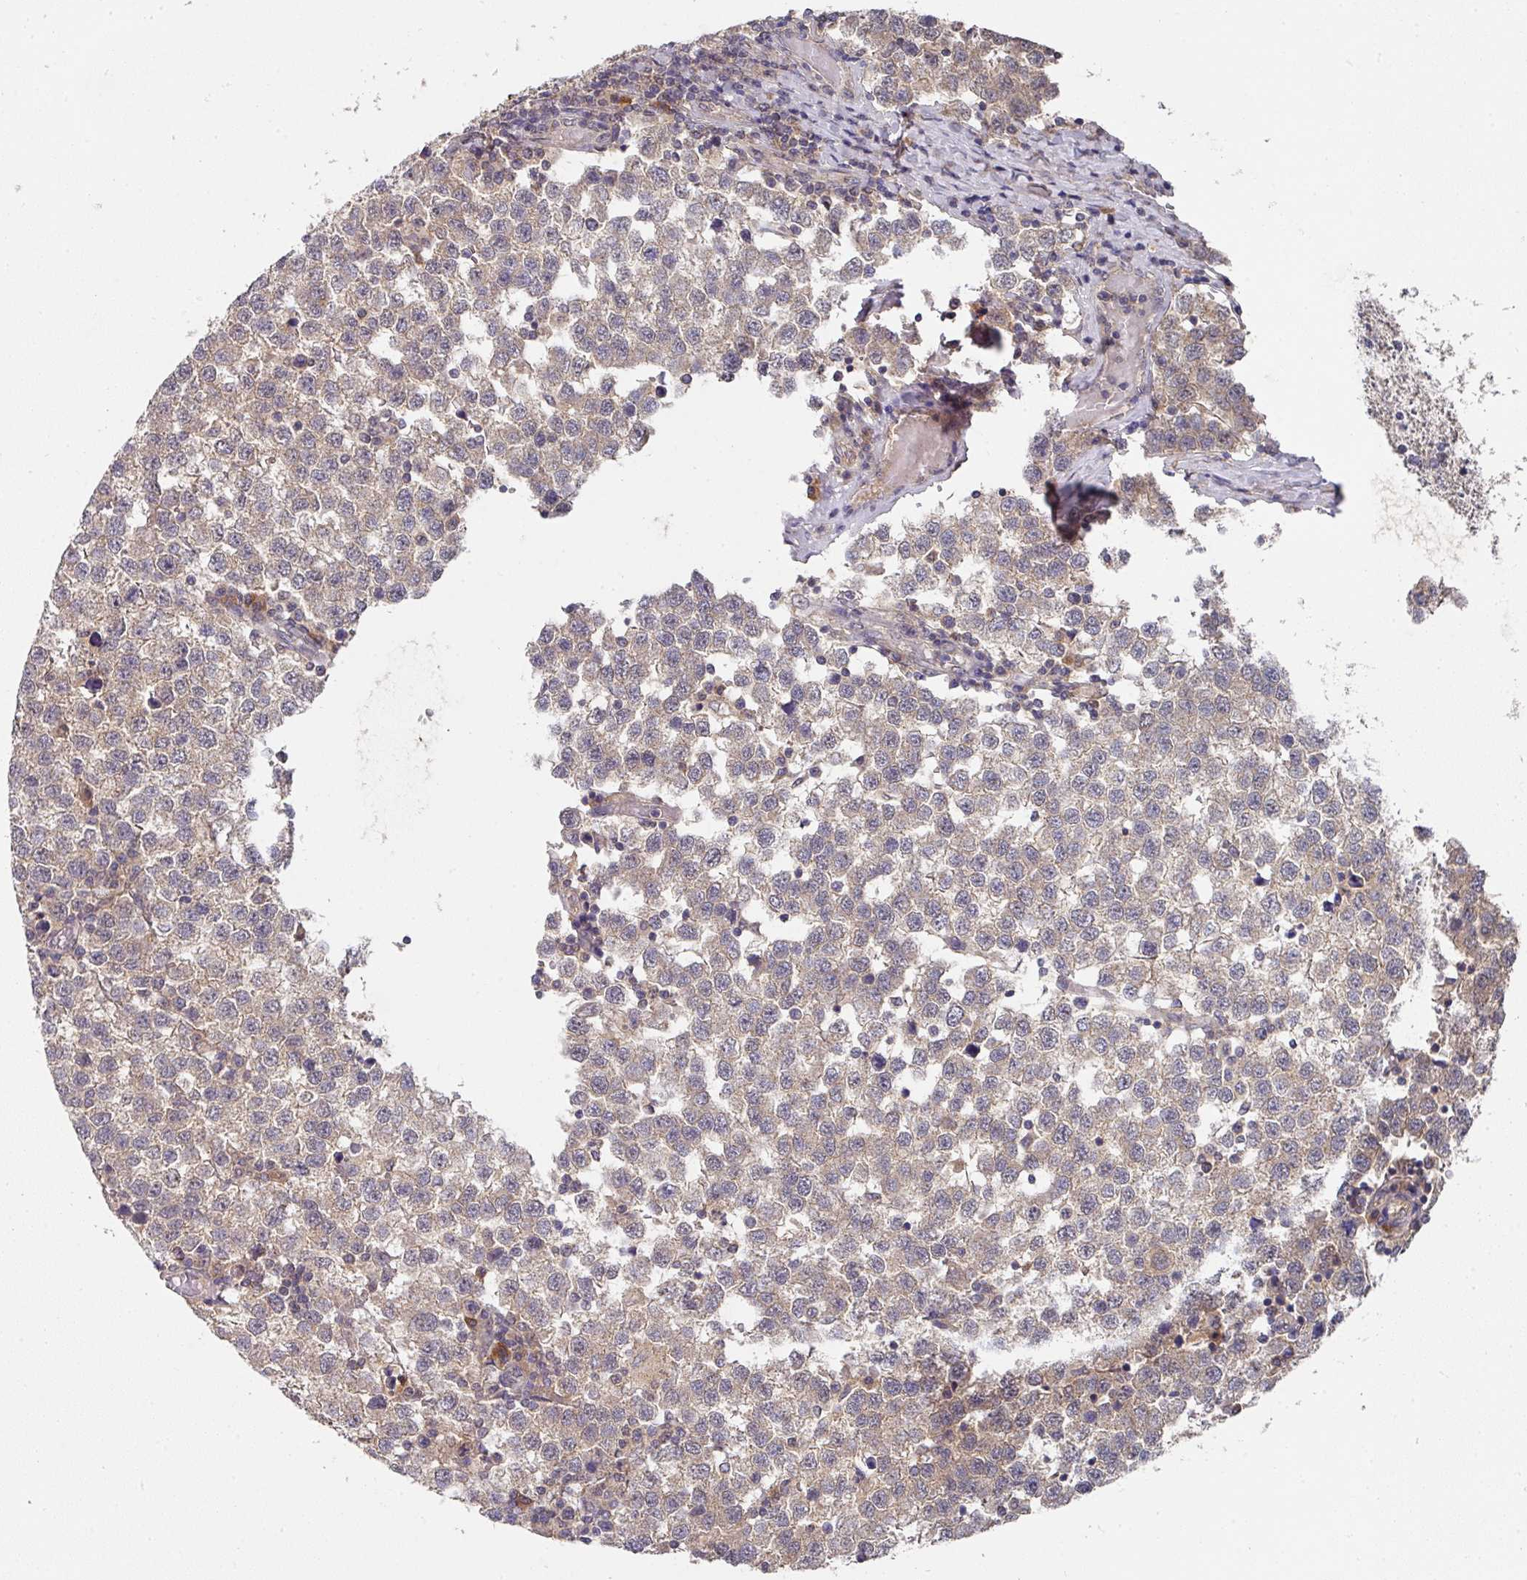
{"staining": {"intensity": "weak", "quantity": "25%-75%", "location": "cytoplasmic/membranous"}, "tissue": "testis cancer", "cell_type": "Tumor cells", "image_type": "cancer", "snomed": [{"axis": "morphology", "description": "Seminoma, NOS"}, {"axis": "topography", "description": "Testis"}], "caption": "High-magnification brightfield microscopy of testis cancer (seminoma) stained with DAB (brown) and counterstained with hematoxylin (blue). tumor cells exhibit weak cytoplasmic/membranous expression is present in about25%-75% of cells.", "gene": "EXTL3", "patient": {"sex": "male", "age": 34}}